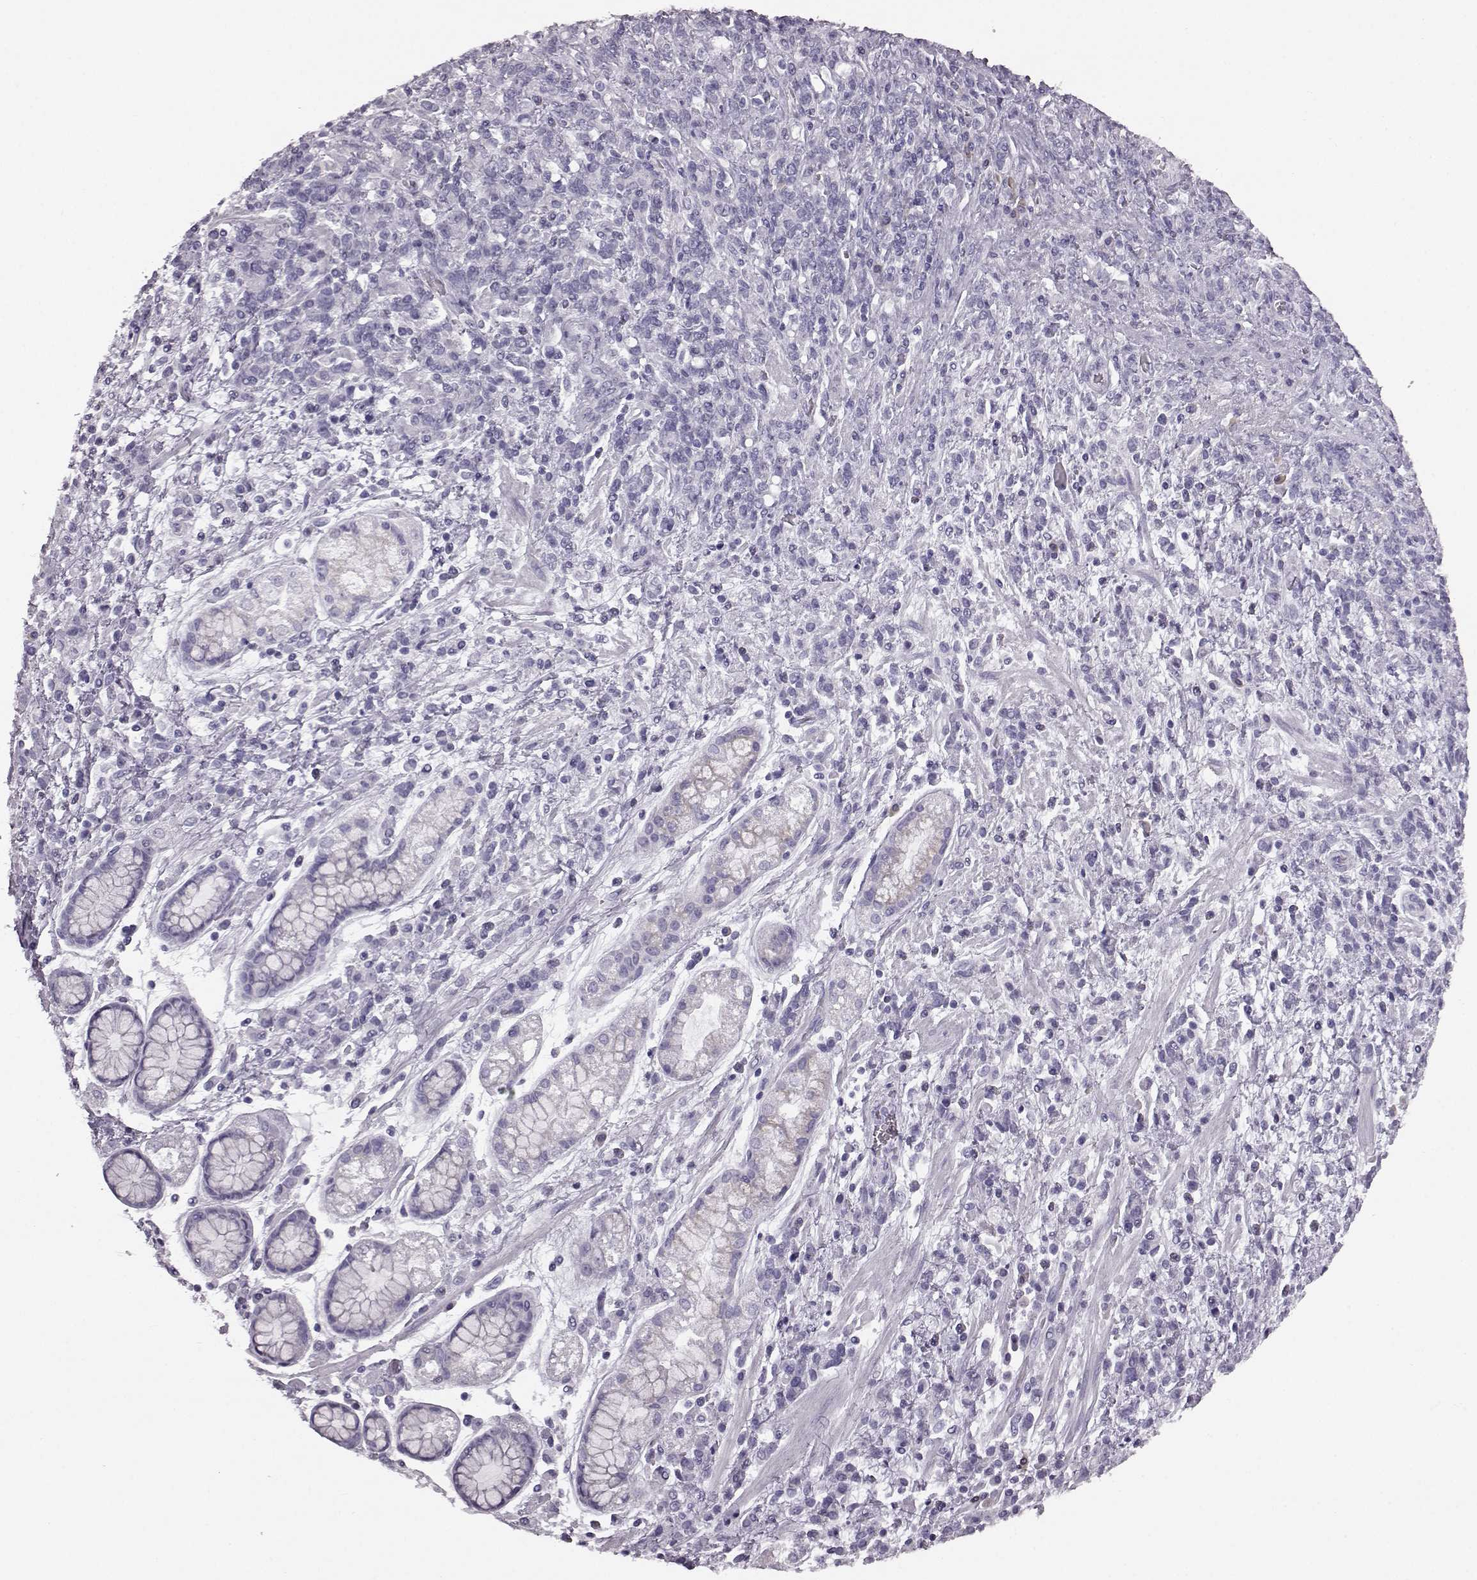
{"staining": {"intensity": "negative", "quantity": "none", "location": "none"}, "tissue": "stomach cancer", "cell_type": "Tumor cells", "image_type": "cancer", "snomed": [{"axis": "morphology", "description": "Adenocarcinoma, NOS"}, {"axis": "topography", "description": "Stomach"}], "caption": "Stomach cancer stained for a protein using IHC exhibits no expression tumor cells.", "gene": "JSRP1", "patient": {"sex": "female", "age": 57}}